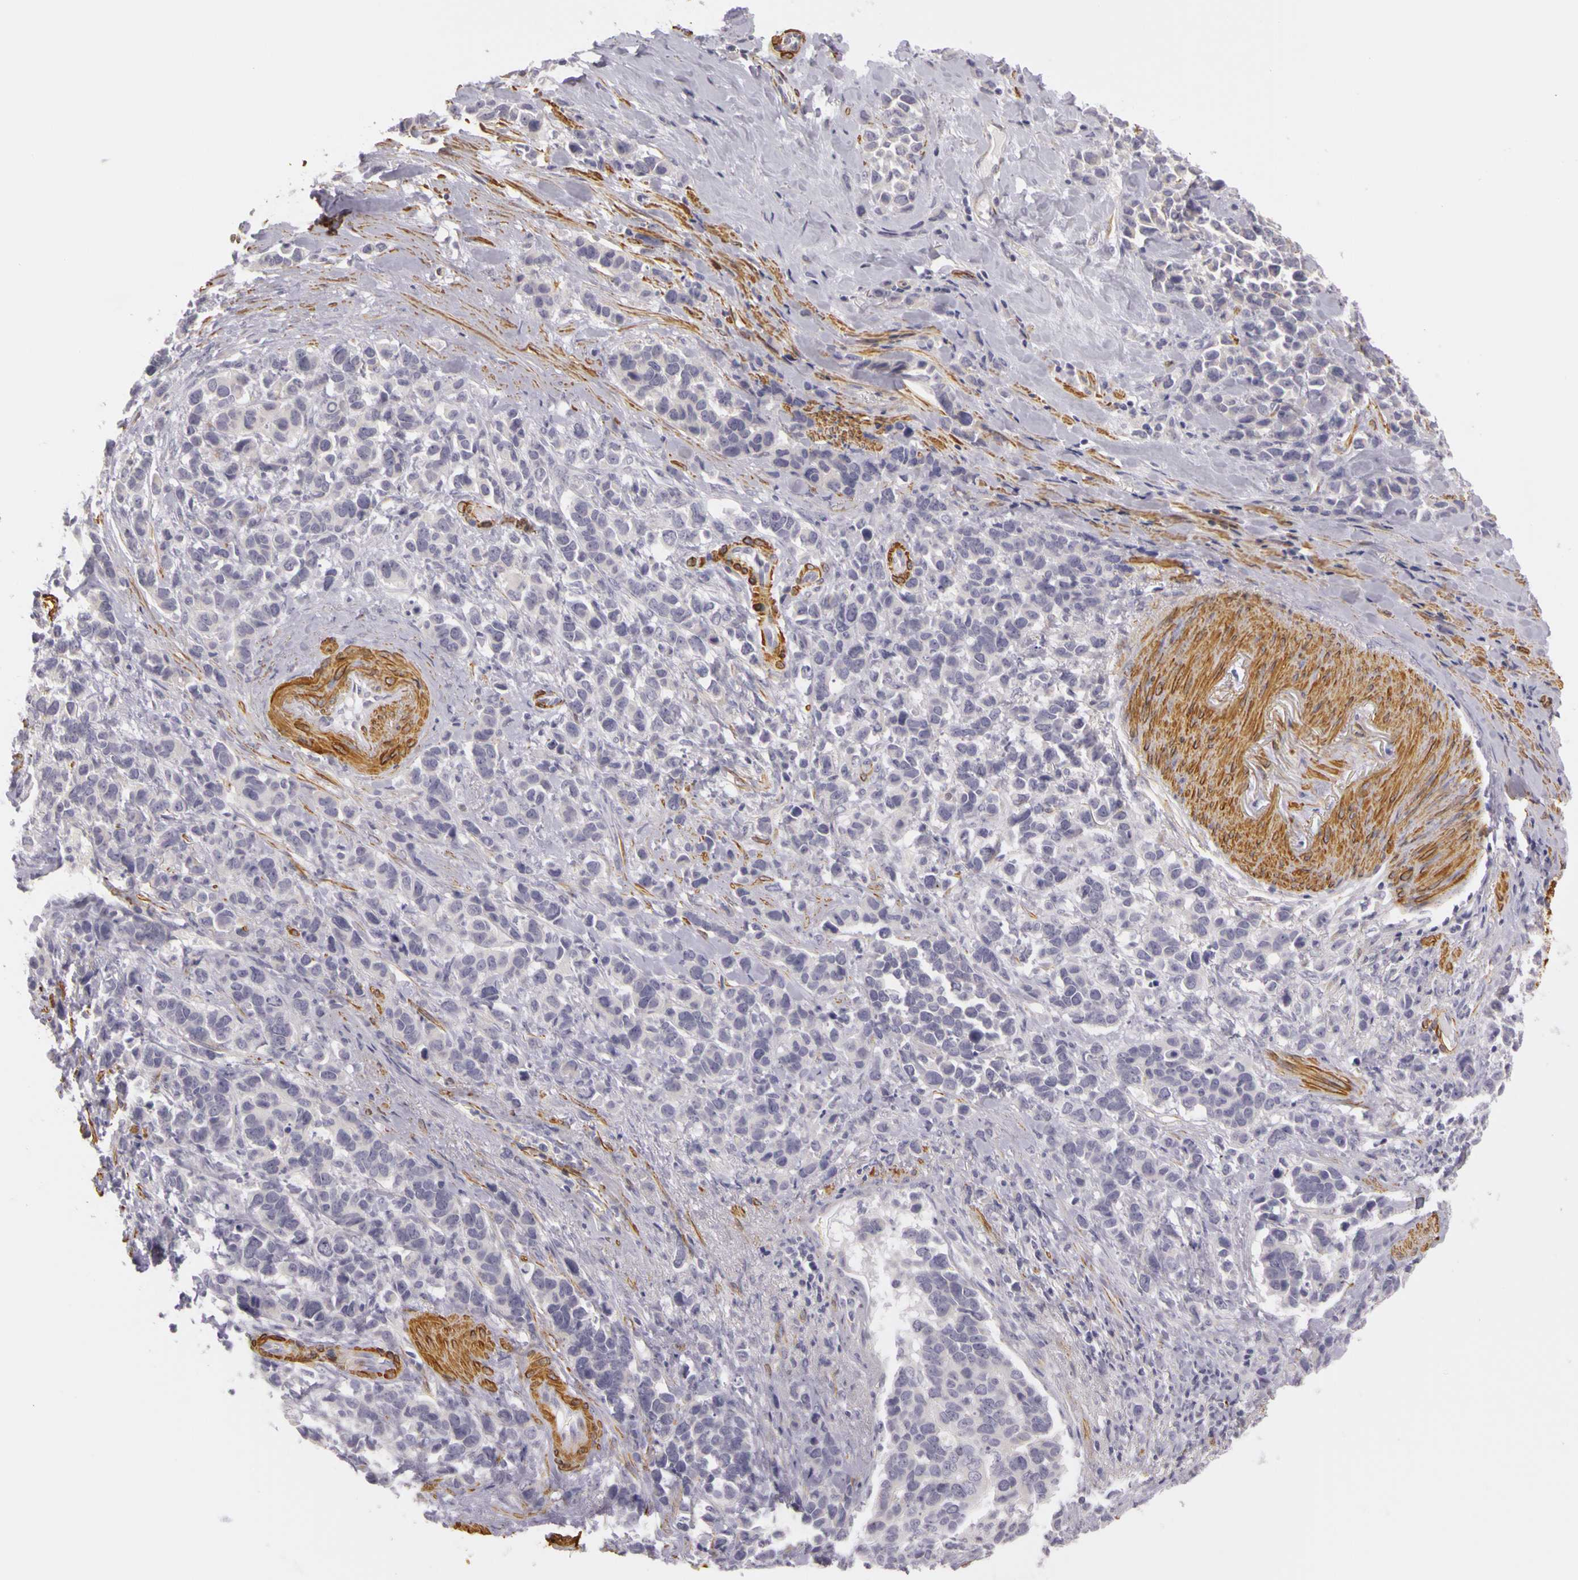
{"staining": {"intensity": "negative", "quantity": "none", "location": "none"}, "tissue": "stomach cancer", "cell_type": "Tumor cells", "image_type": "cancer", "snomed": [{"axis": "morphology", "description": "Adenocarcinoma, NOS"}, {"axis": "topography", "description": "Stomach, upper"}], "caption": "IHC of human stomach cancer (adenocarcinoma) demonstrates no expression in tumor cells.", "gene": "CNTN2", "patient": {"sex": "male", "age": 71}}